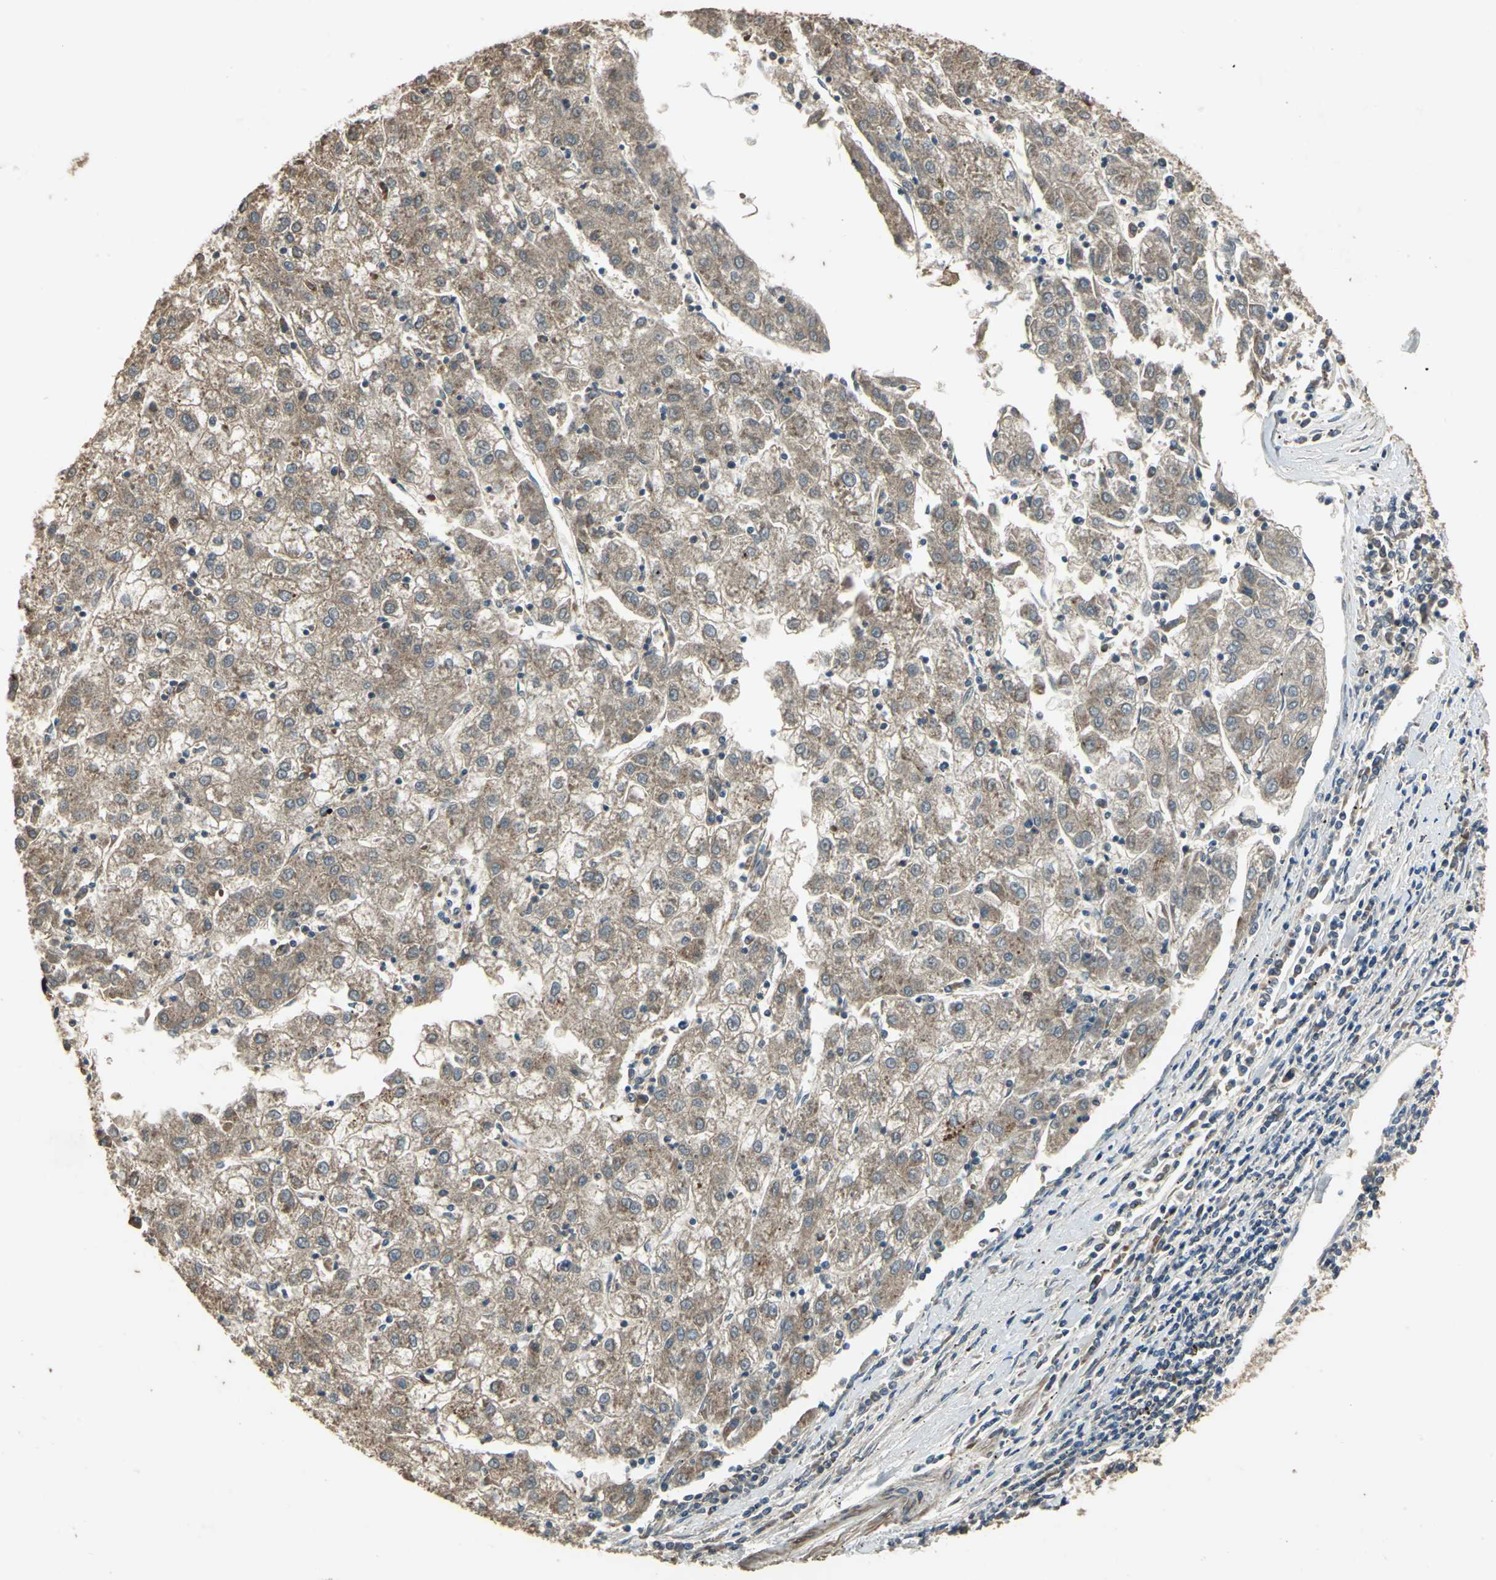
{"staining": {"intensity": "moderate", "quantity": ">75%", "location": "cytoplasmic/membranous"}, "tissue": "liver cancer", "cell_type": "Tumor cells", "image_type": "cancer", "snomed": [{"axis": "morphology", "description": "Carcinoma, Hepatocellular, NOS"}, {"axis": "topography", "description": "Liver"}], "caption": "DAB immunohistochemical staining of human liver cancer displays moderate cytoplasmic/membranous protein positivity in approximately >75% of tumor cells.", "gene": "POLRMT", "patient": {"sex": "male", "age": 72}}